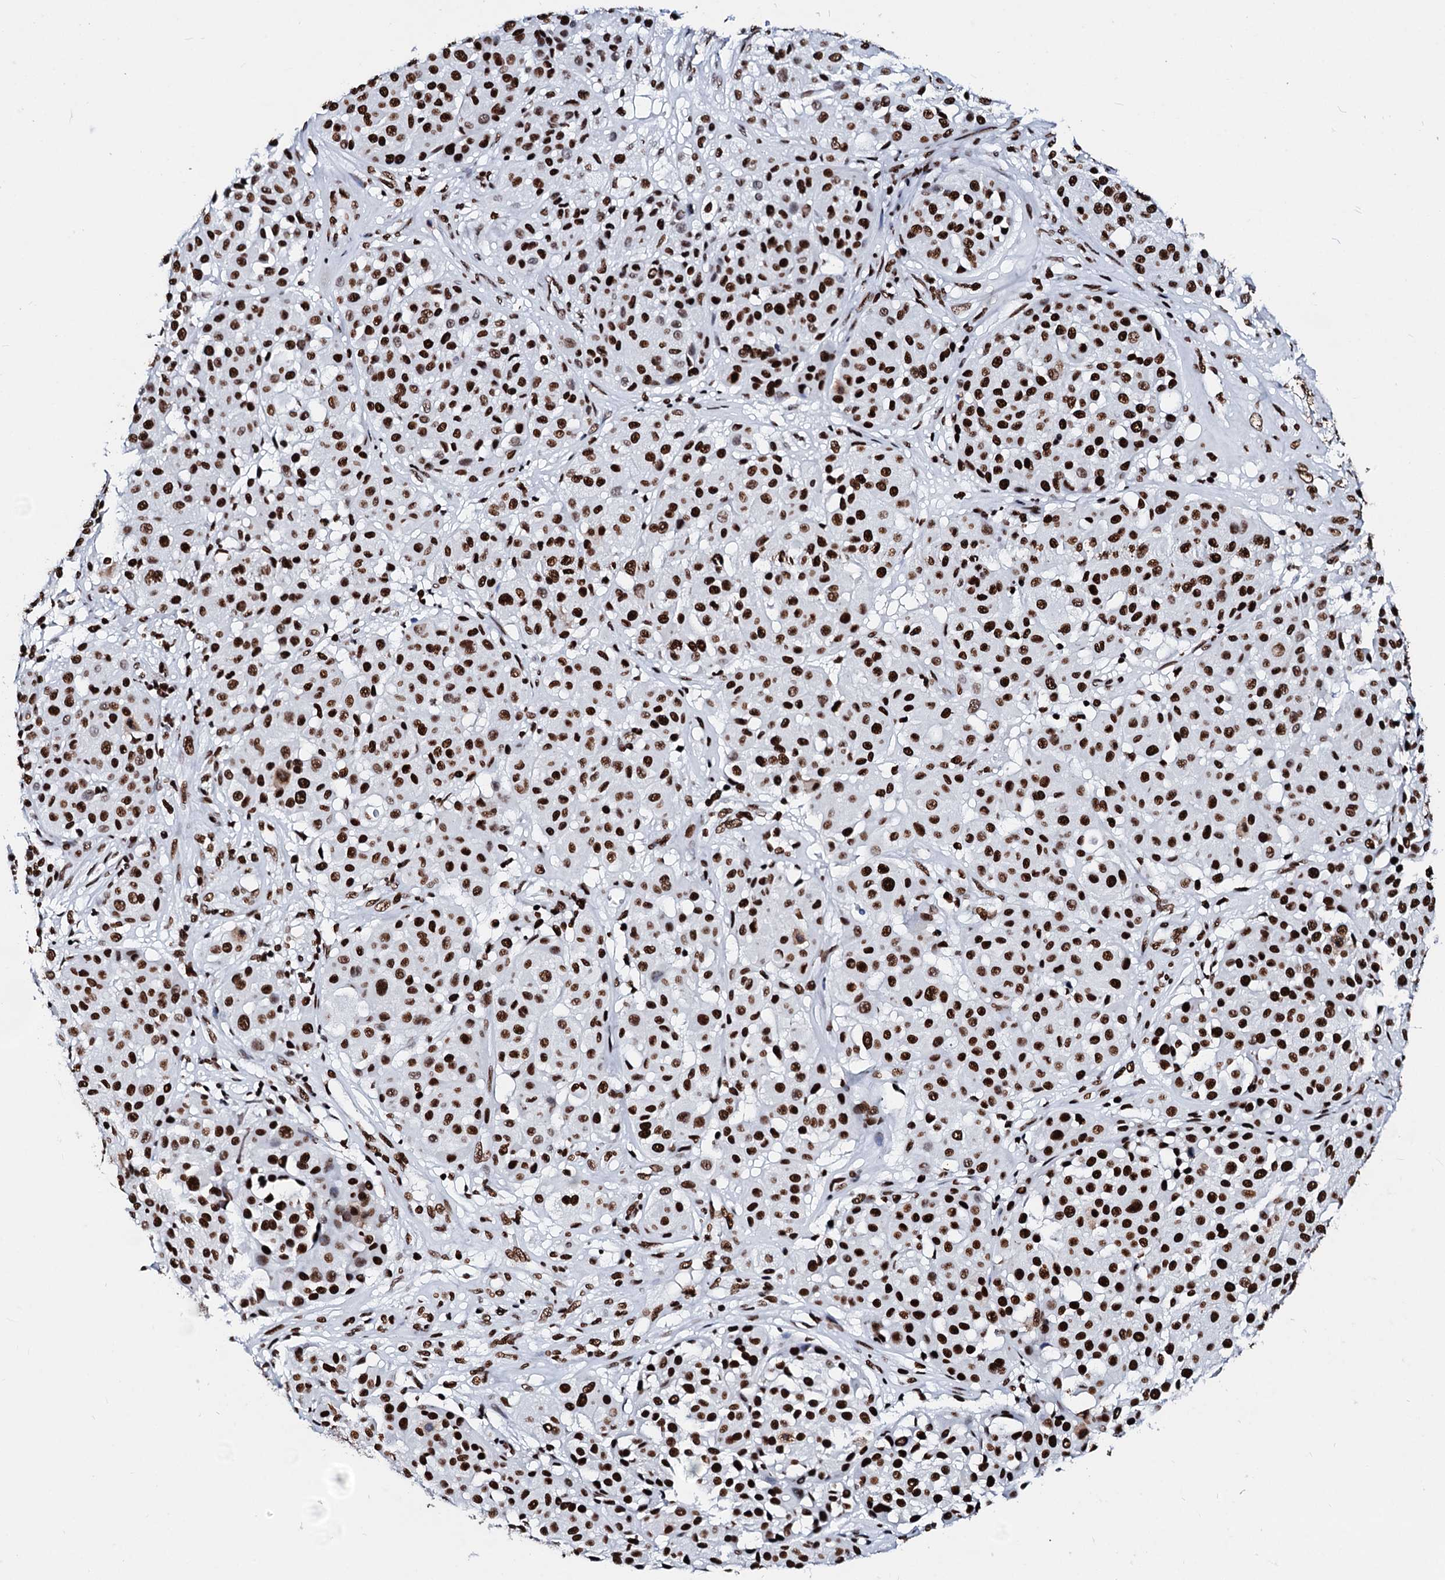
{"staining": {"intensity": "strong", "quantity": ">75%", "location": "nuclear"}, "tissue": "melanoma", "cell_type": "Tumor cells", "image_type": "cancer", "snomed": [{"axis": "morphology", "description": "Malignant melanoma, Metastatic site"}, {"axis": "topography", "description": "Soft tissue"}], "caption": "This is a micrograph of immunohistochemistry staining of melanoma, which shows strong expression in the nuclear of tumor cells.", "gene": "RALY", "patient": {"sex": "male", "age": 41}}